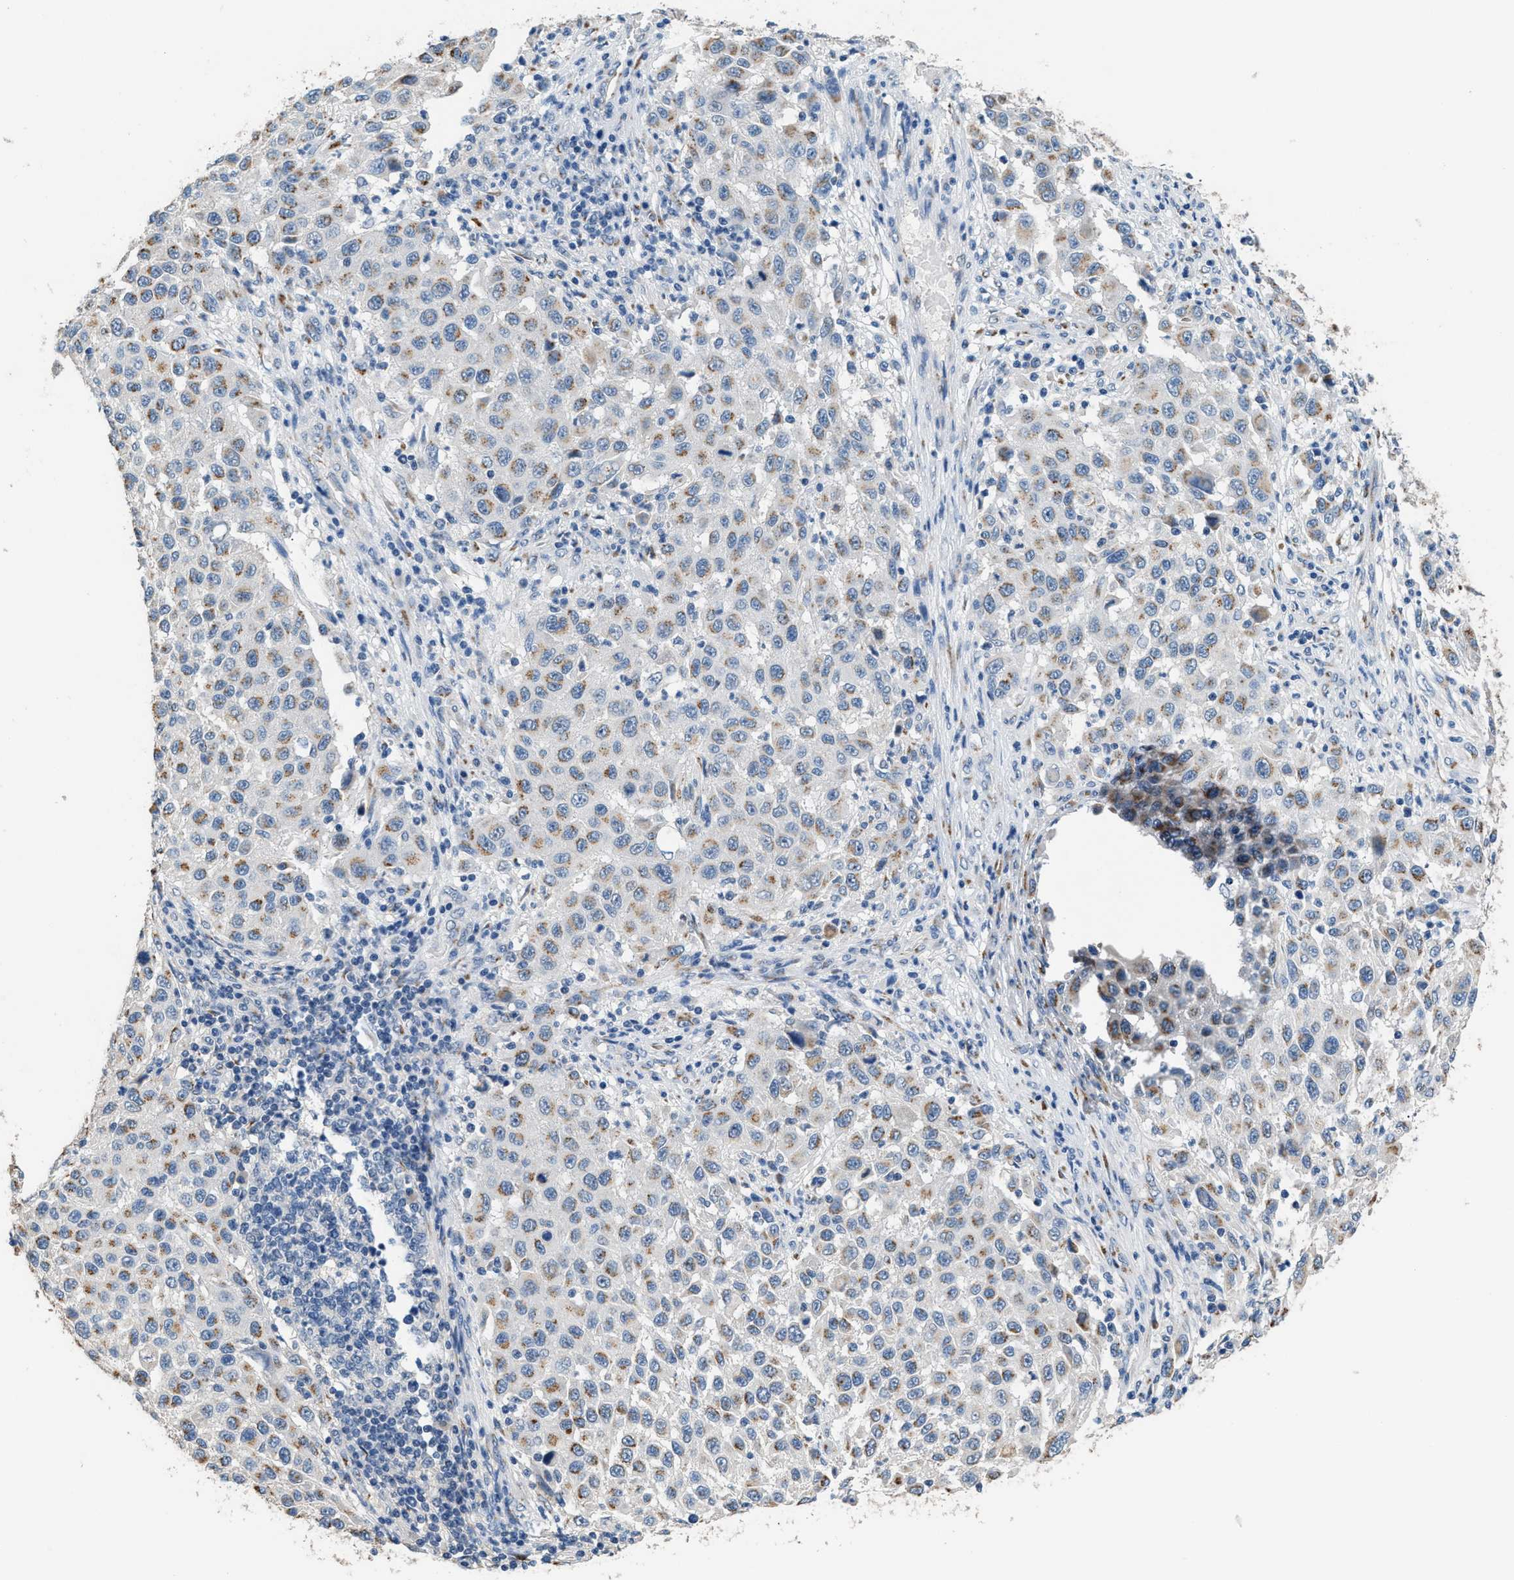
{"staining": {"intensity": "moderate", "quantity": ">75%", "location": "cytoplasmic/membranous"}, "tissue": "melanoma", "cell_type": "Tumor cells", "image_type": "cancer", "snomed": [{"axis": "morphology", "description": "Malignant melanoma, Metastatic site"}, {"axis": "topography", "description": "Lymph node"}], "caption": "A brown stain shows moderate cytoplasmic/membranous expression of a protein in human melanoma tumor cells.", "gene": "GOLM1", "patient": {"sex": "male", "age": 61}}